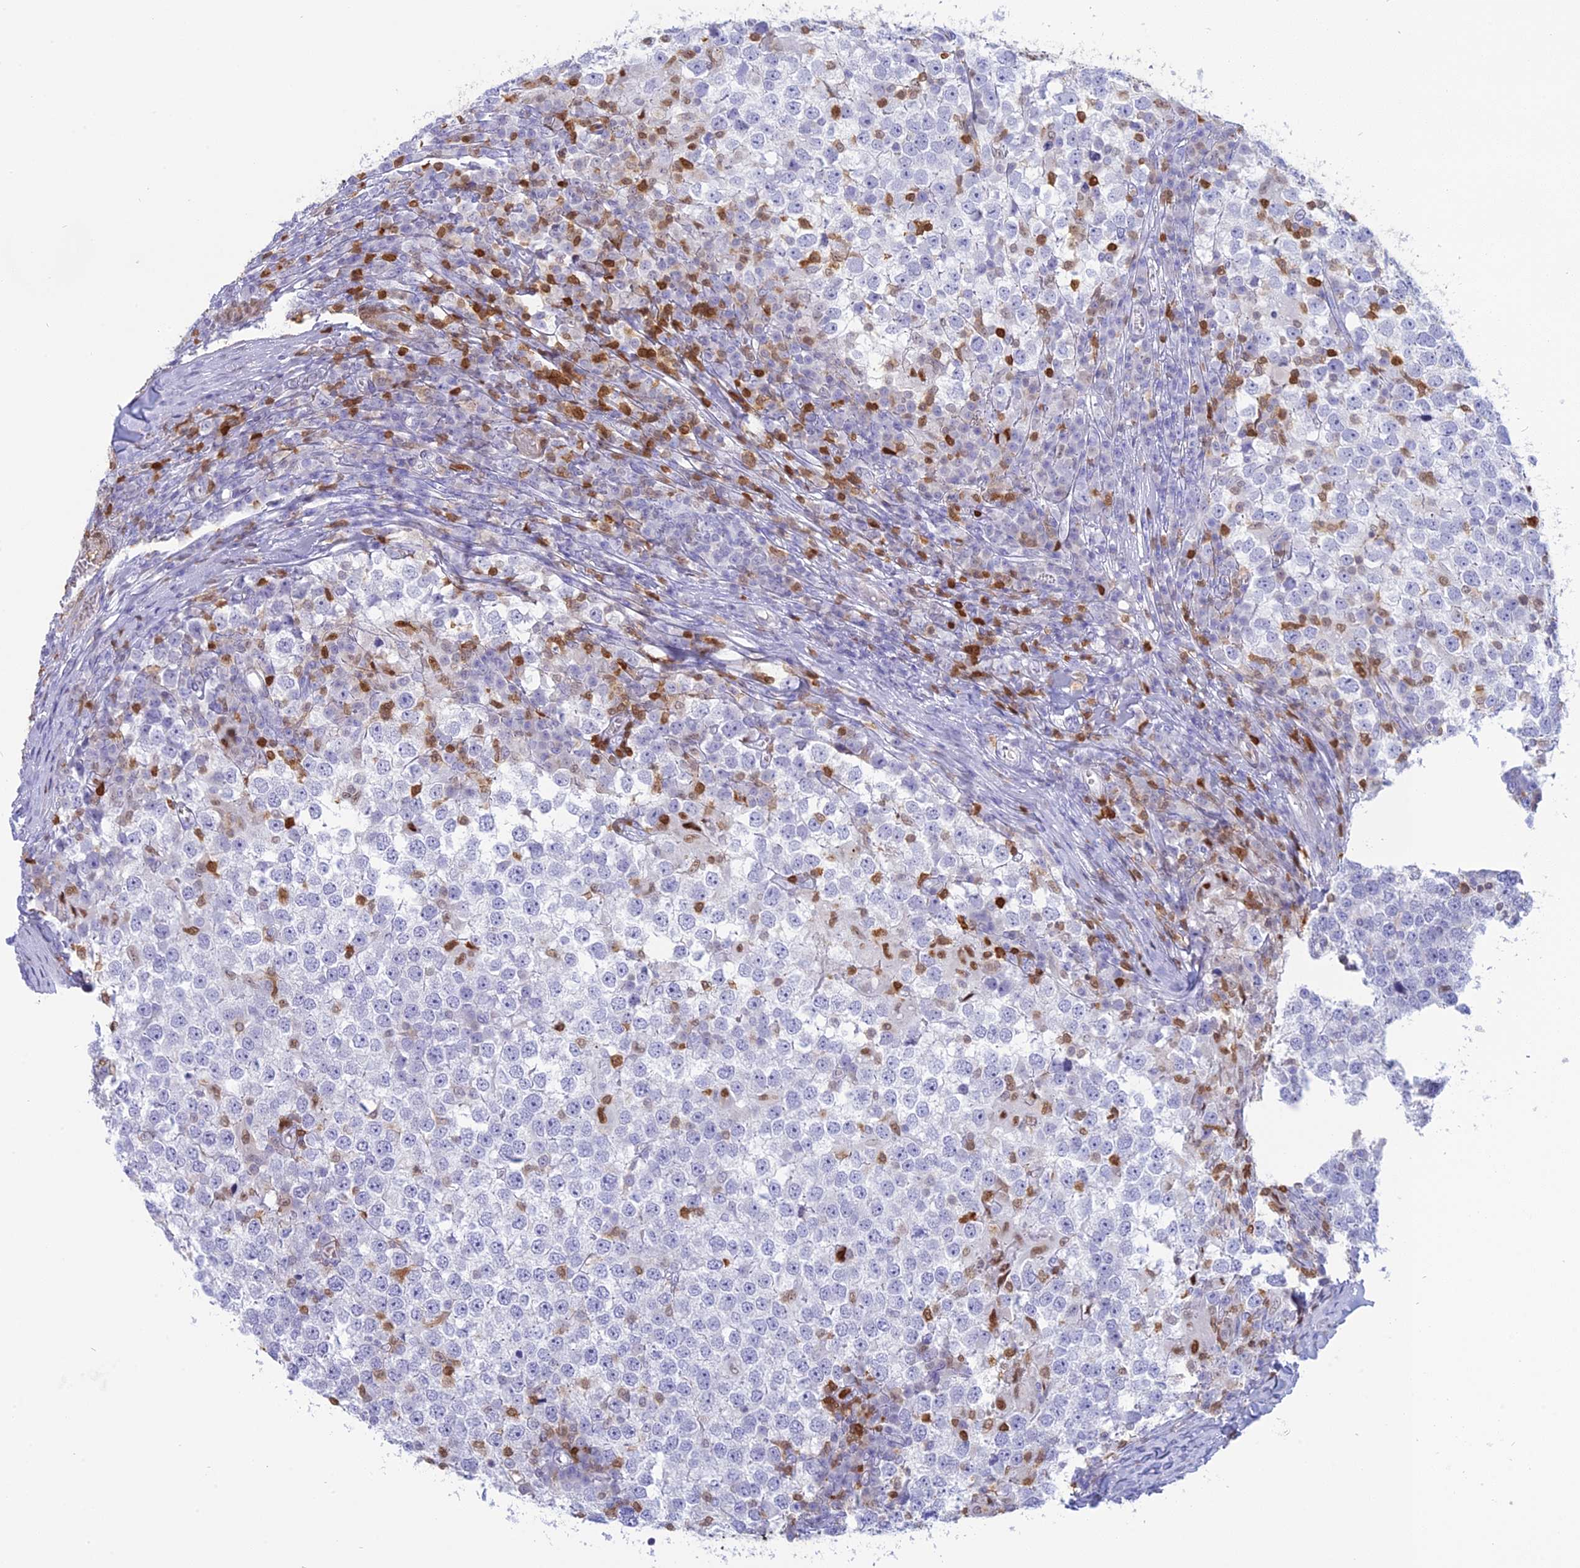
{"staining": {"intensity": "negative", "quantity": "none", "location": "none"}, "tissue": "testis cancer", "cell_type": "Tumor cells", "image_type": "cancer", "snomed": [{"axis": "morphology", "description": "Seminoma, NOS"}, {"axis": "topography", "description": "Testis"}], "caption": "IHC image of neoplastic tissue: testis seminoma stained with DAB (3,3'-diaminobenzidine) shows no significant protein expression in tumor cells. (Immunohistochemistry (ihc), brightfield microscopy, high magnification).", "gene": "PGBD4", "patient": {"sex": "male", "age": 65}}